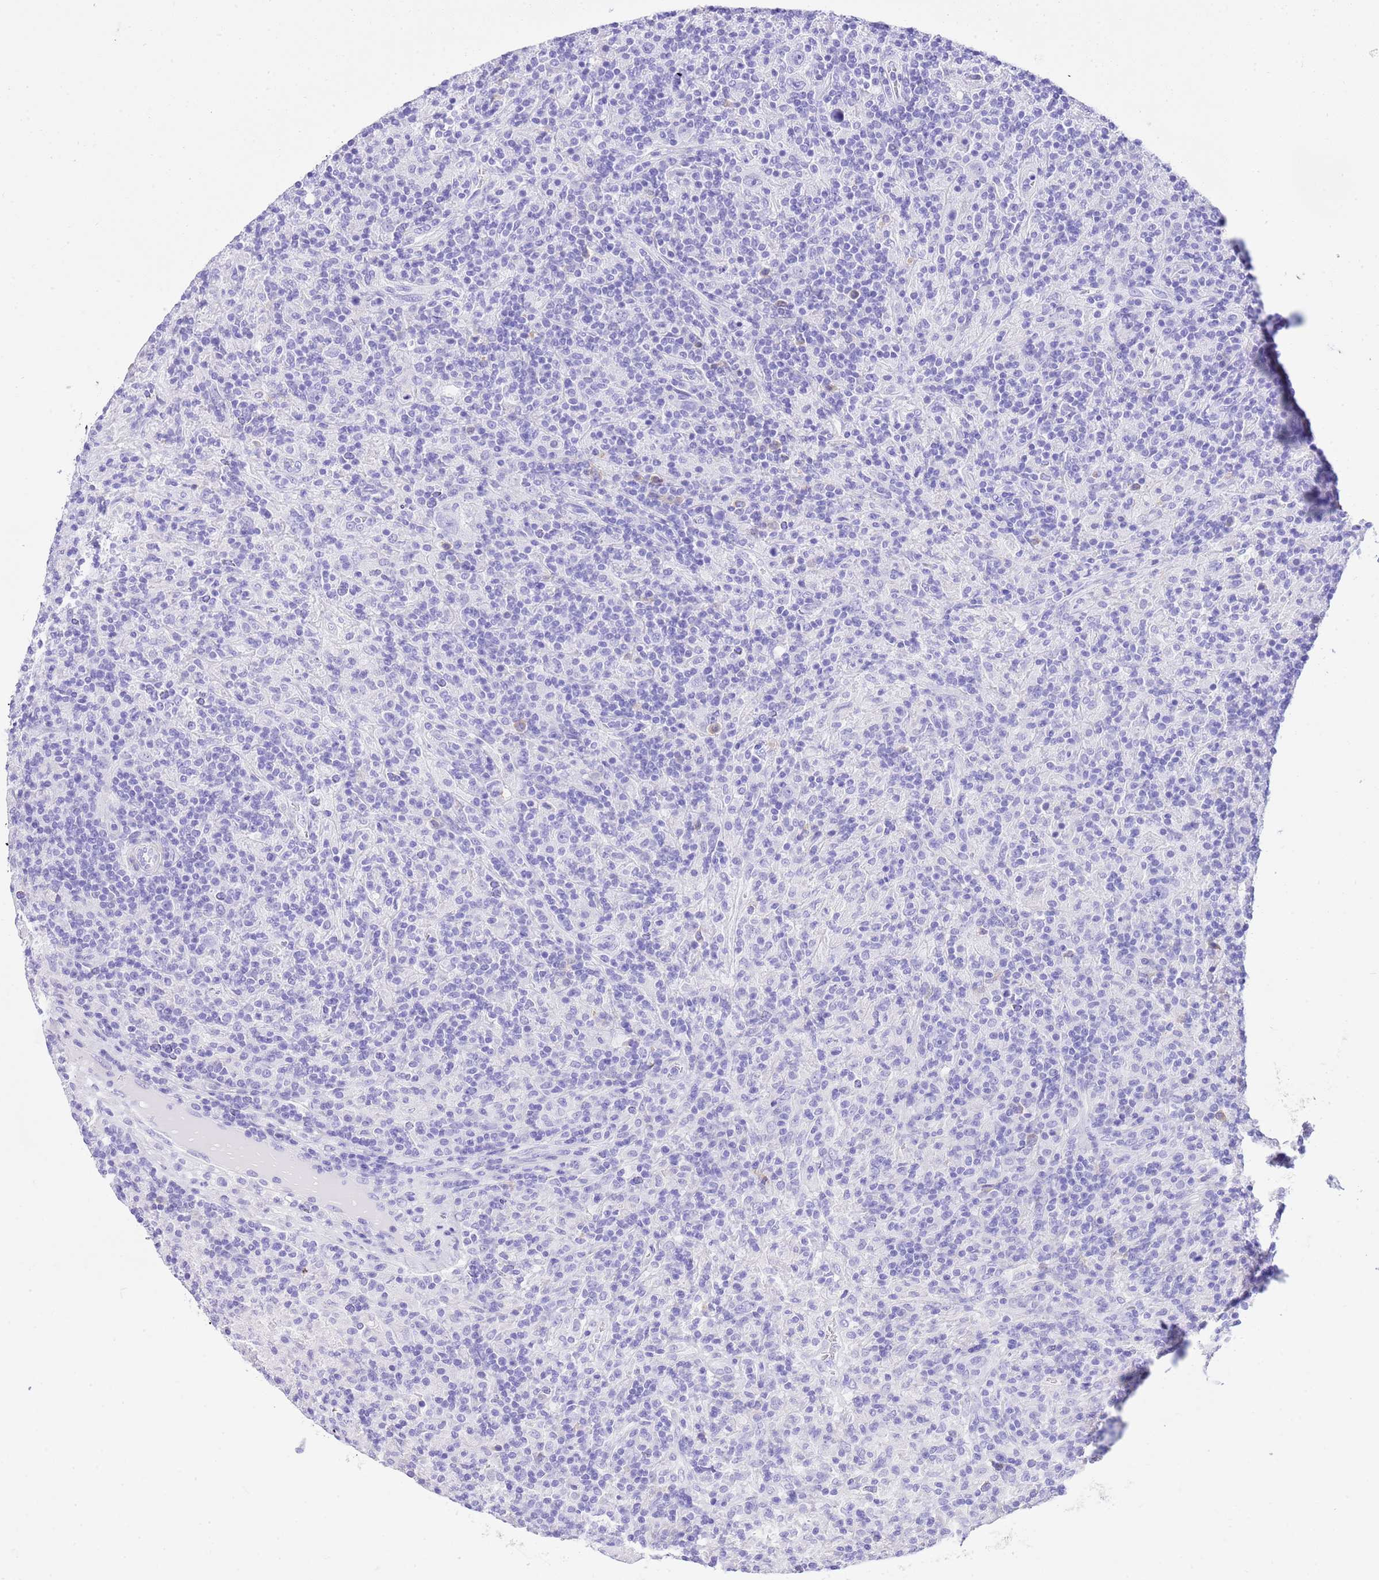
{"staining": {"intensity": "negative", "quantity": "none", "location": "none"}, "tissue": "lymphoma", "cell_type": "Tumor cells", "image_type": "cancer", "snomed": [{"axis": "morphology", "description": "Hodgkin's disease, NOS"}, {"axis": "topography", "description": "Lymph node"}], "caption": "This is a histopathology image of immunohistochemistry staining of lymphoma, which shows no positivity in tumor cells.", "gene": "KCNC1", "patient": {"sex": "male", "age": 70}}